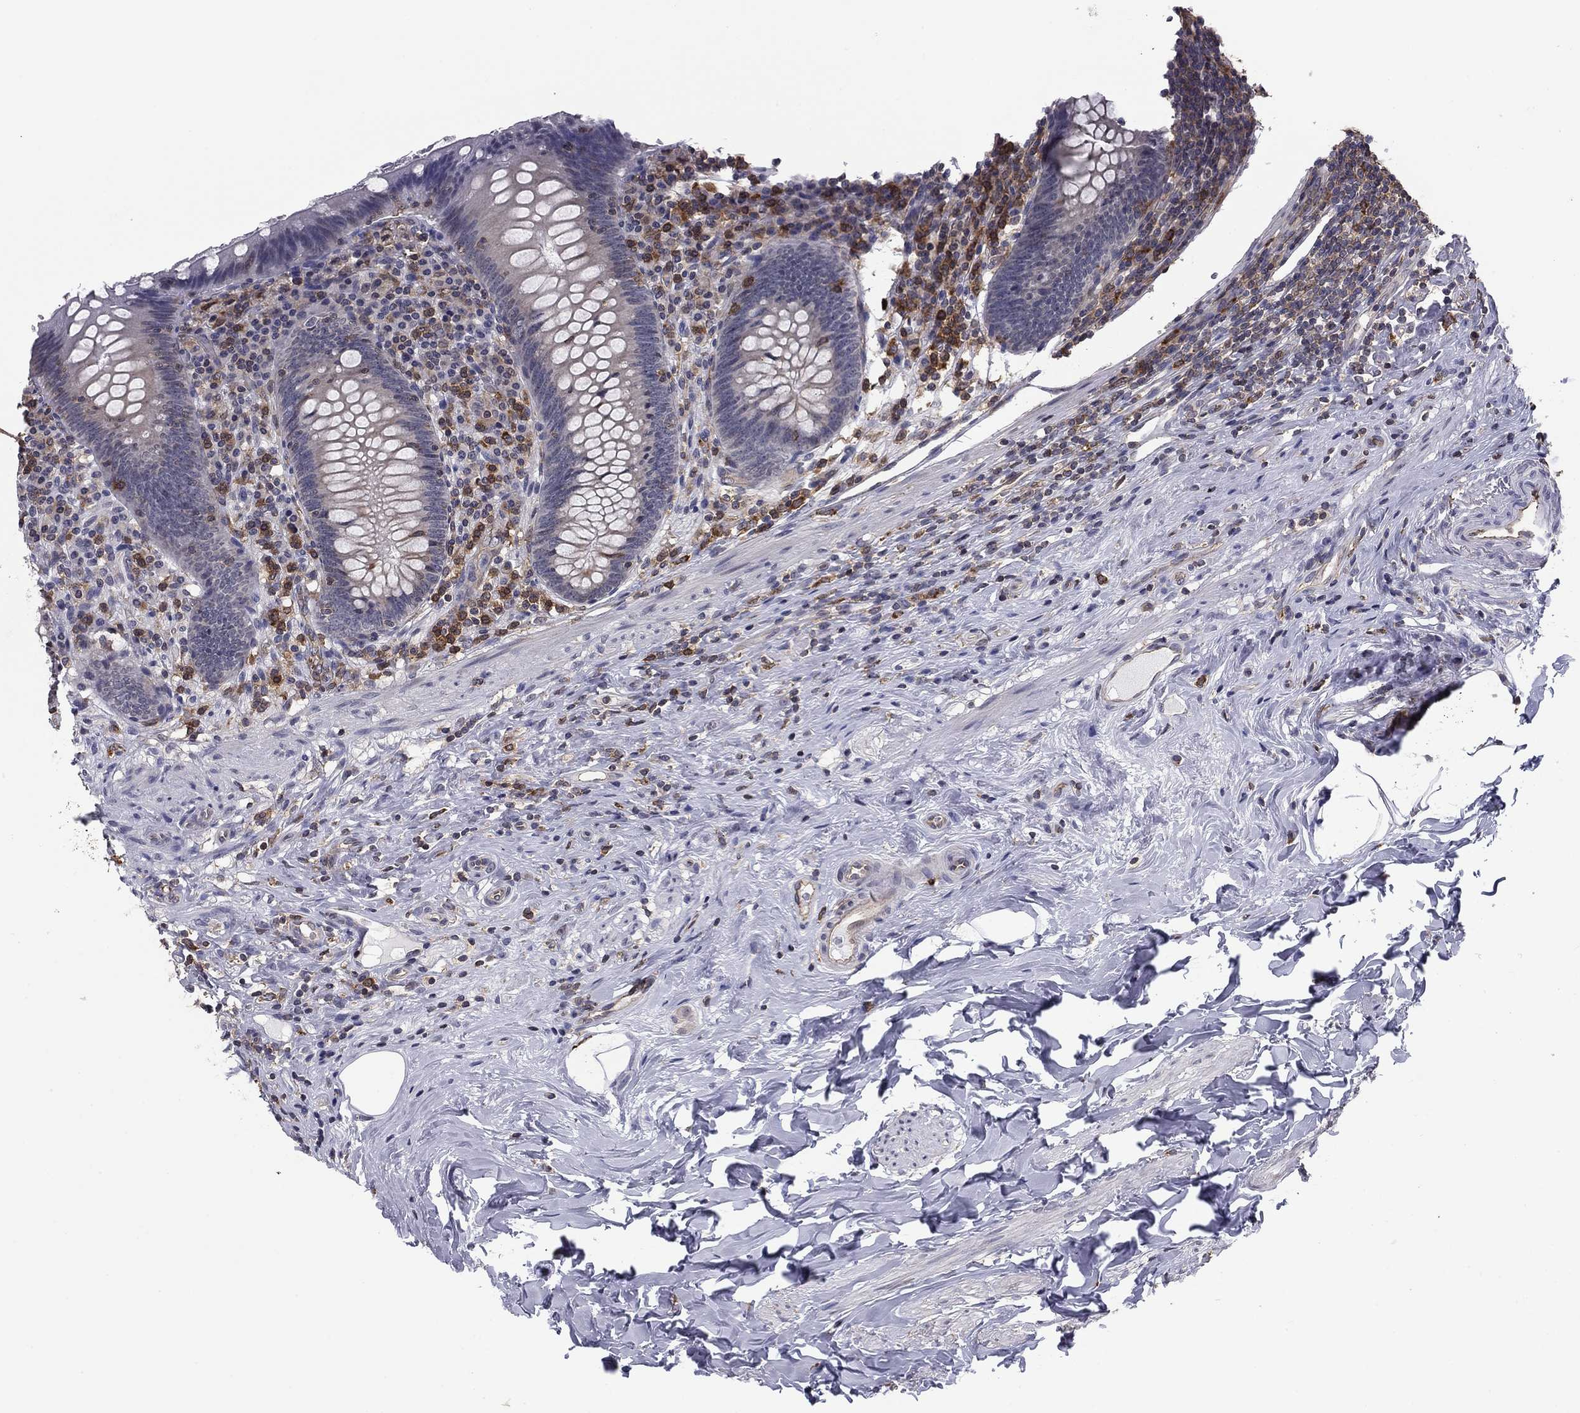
{"staining": {"intensity": "negative", "quantity": "none", "location": "none"}, "tissue": "appendix", "cell_type": "Glandular cells", "image_type": "normal", "snomed": [{"axis": "morphology", "description": "Normal tissue, NOS"}, {"axis": "topography", "description": "Appendix"}], "caption": "A histopathology image of appendix stained for a protein demonstrates no brown staining in glandular cells.", "gene": "PLCB2", "patient": {"sex": "male", "age": 47}}